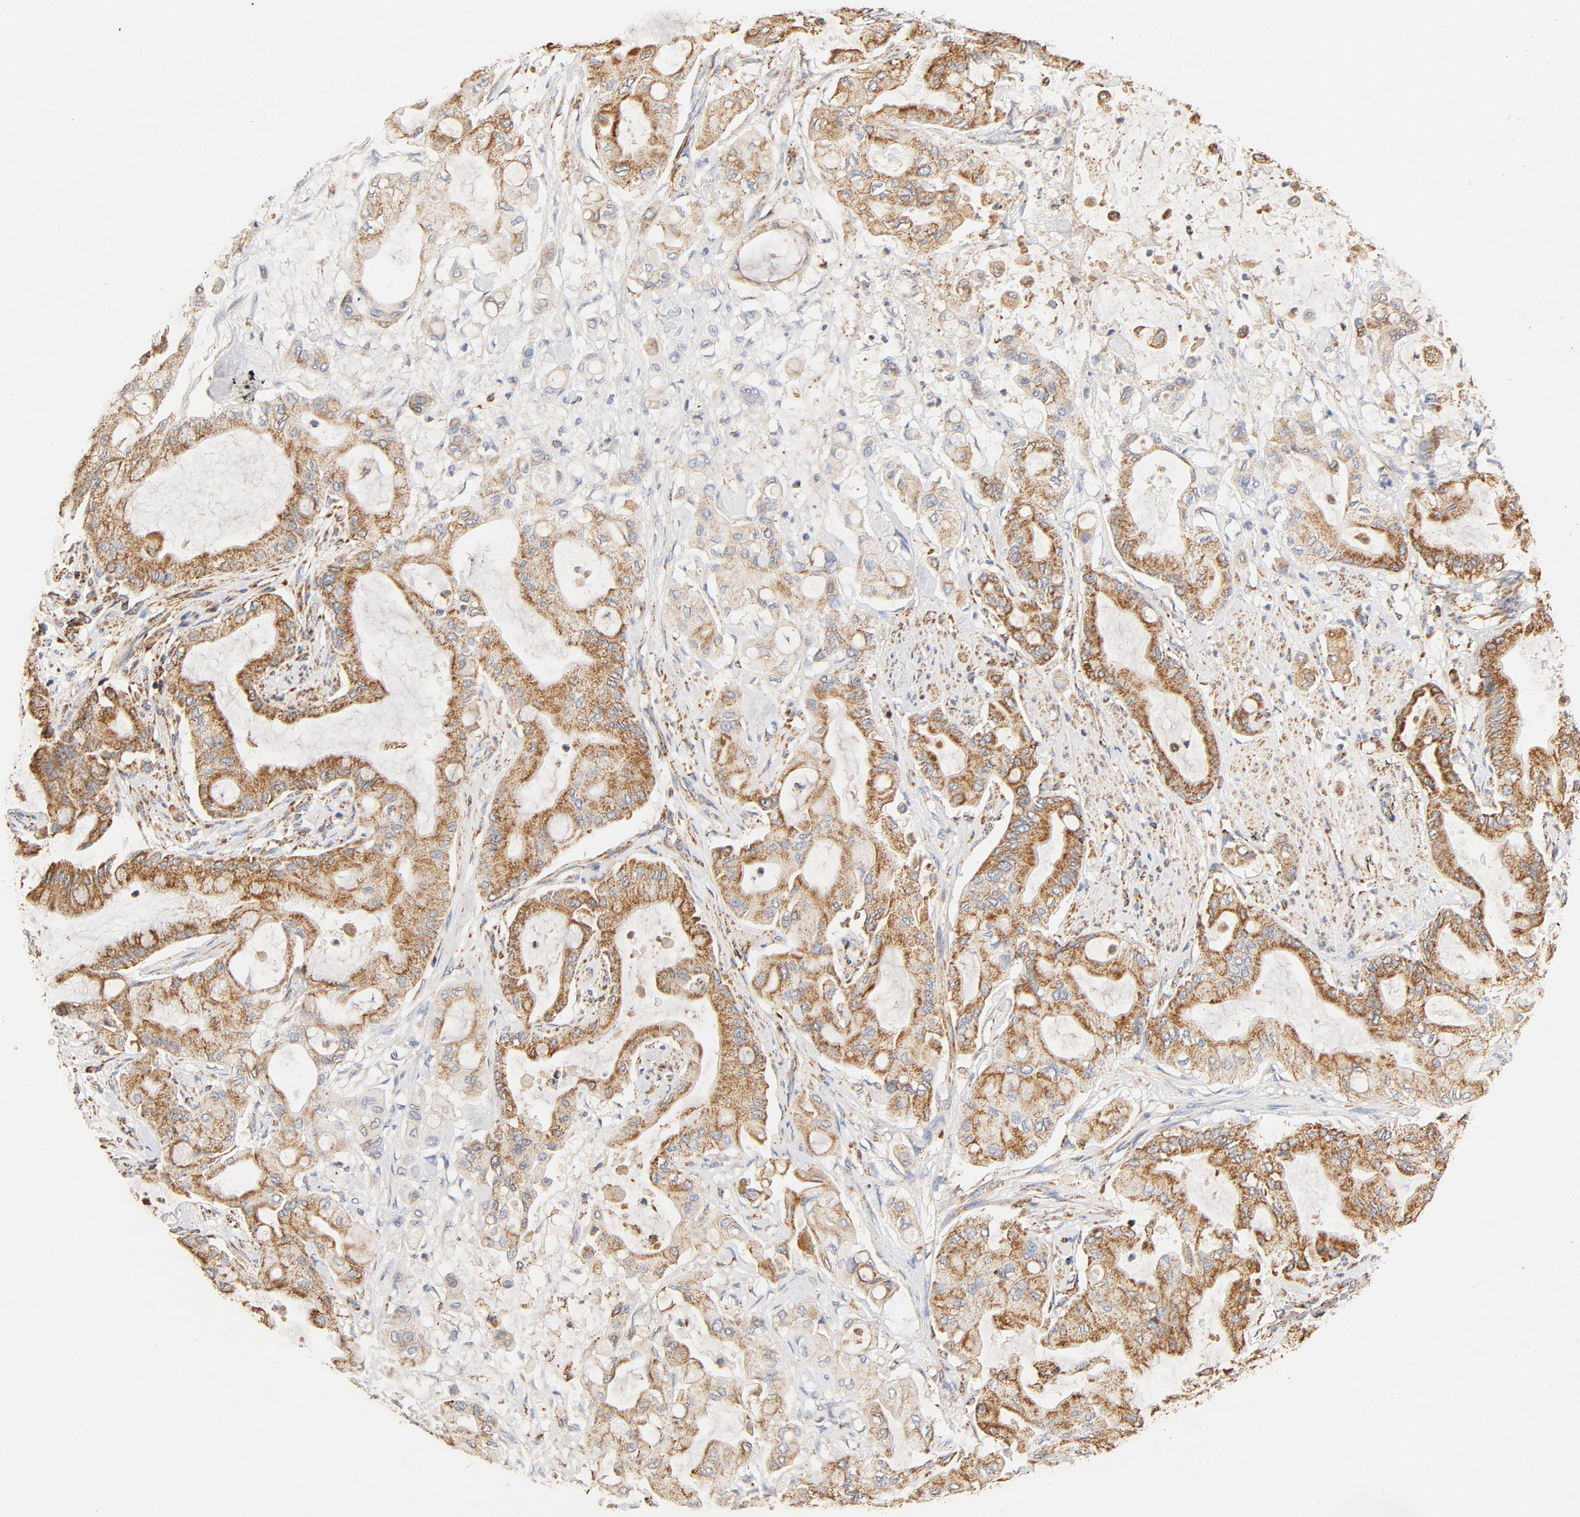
{"staining": {"intensity": "moderate", "quantity": ">75%", "location": "nuclear"}, "tissue": "pancreatic cancer", "cell_type": "Tumor cells", "image_type": "cancer", "snomed": [{"axis": "morphology", "description": "Adenocarcinoma, NOS"}, {"axis": "morphology", "description": "Adenocarcinoma, metastatic, NOS"}, {"axis": "topography", "description": "Lymph node"}, {"axis": "topography", "description": "Pancreas"}, {"axis": "topography", "description": "Duodenum"}], "caption": "Human pancreatic cancer stained for a protein (brown) shows moderate nuclear positive staining in about >75% of tumor cells.", "gene": "COX4I1", "patient": {"sex": "female", "age": 64}}